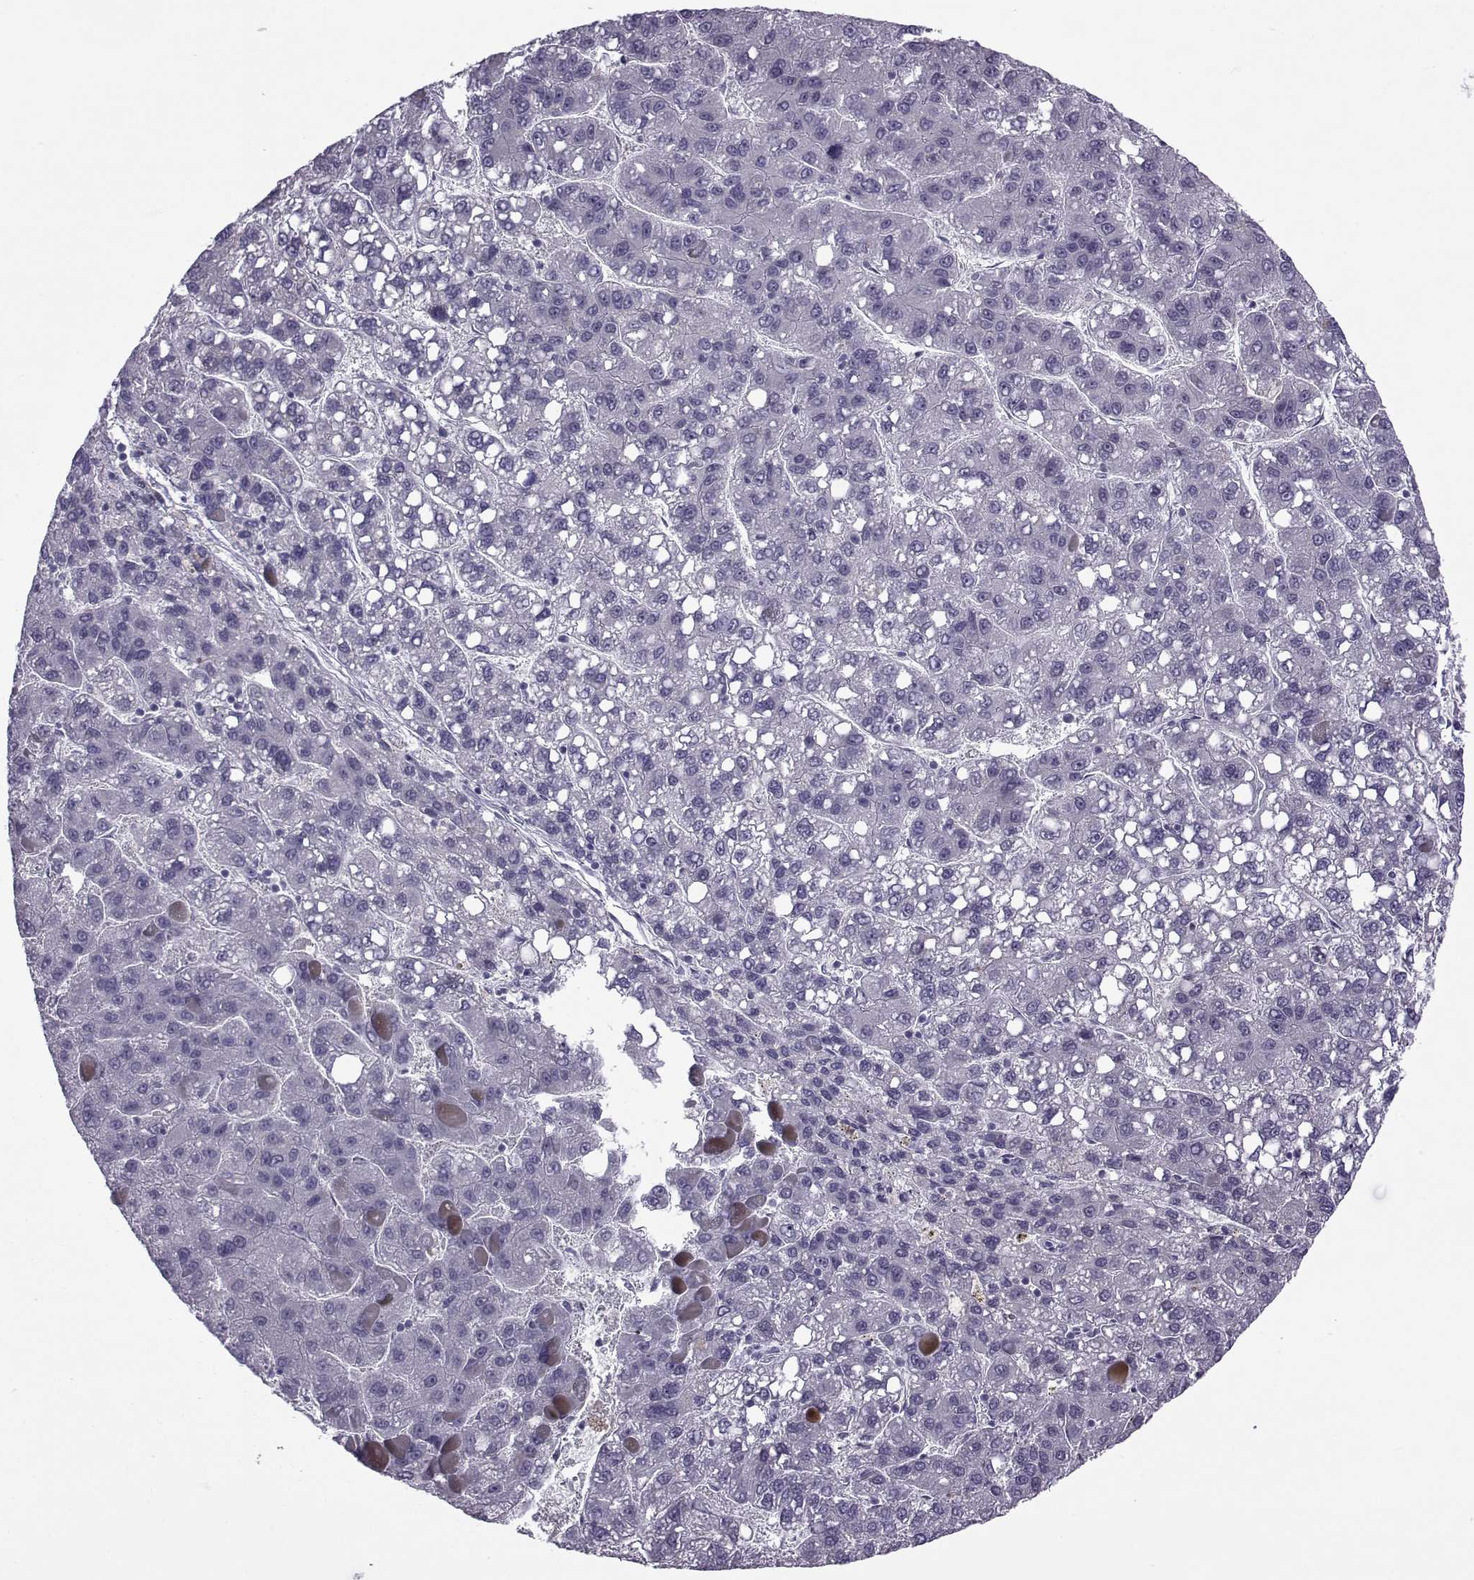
{"staining": {"intensity": "negative", "quantity": "none", "location": "none"}, "tissue": "liver cancer", "cell_type": "Tumor cells", "image_type": "cancer", "snomed": [{"axis": "morphology", "description": "Carcinoma, Hepatocellular, NOS"}, {"axis": "topography", "description": "Liver"}], "caption": "The photomicrograph shows no staining of tumor cells in hepatocellular carcinoma (liver).", "gene": "OIP5", "patient": {"sex": "female", "age": 82}}